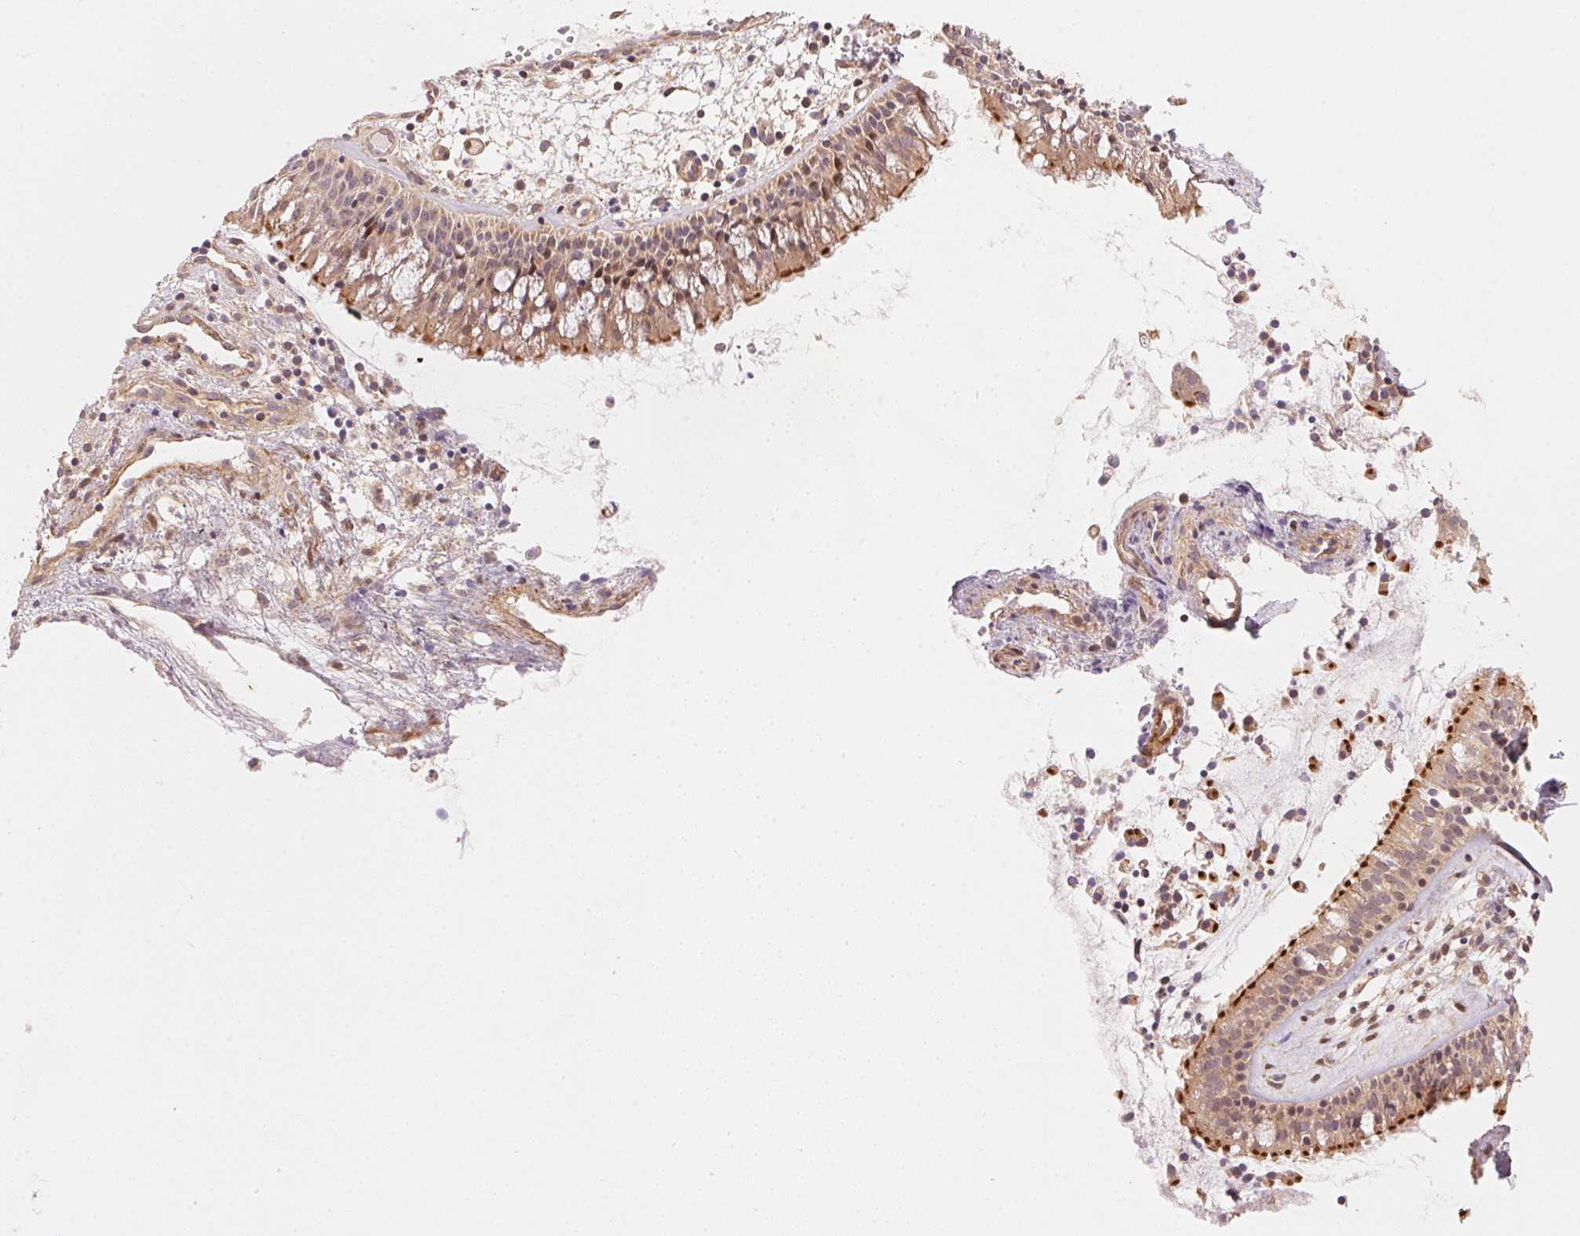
{"staining": {"intensity": "strong", "quantity": "25%-75%", "location": "cytoplasmic/membranous"}, "tissue": "nasopharynx", "cell_type": "Respiratory epithelial cells", "image_type": "normal", "snomed": [{"axis": "morphology", "description": "Normal tissue, NOS"}, {"axis": "topography", "description": "Nasopharynx"}], "caption": "Immunohistochemistry (IHC) of normal human nasopharynx demonstrates high levels of strong cytoplasmic/membranous expression in about 25%-75% of respiratory epithelial cells.", "gene": "TNIP2", "patient": {"sex": "male", "age": 31}}